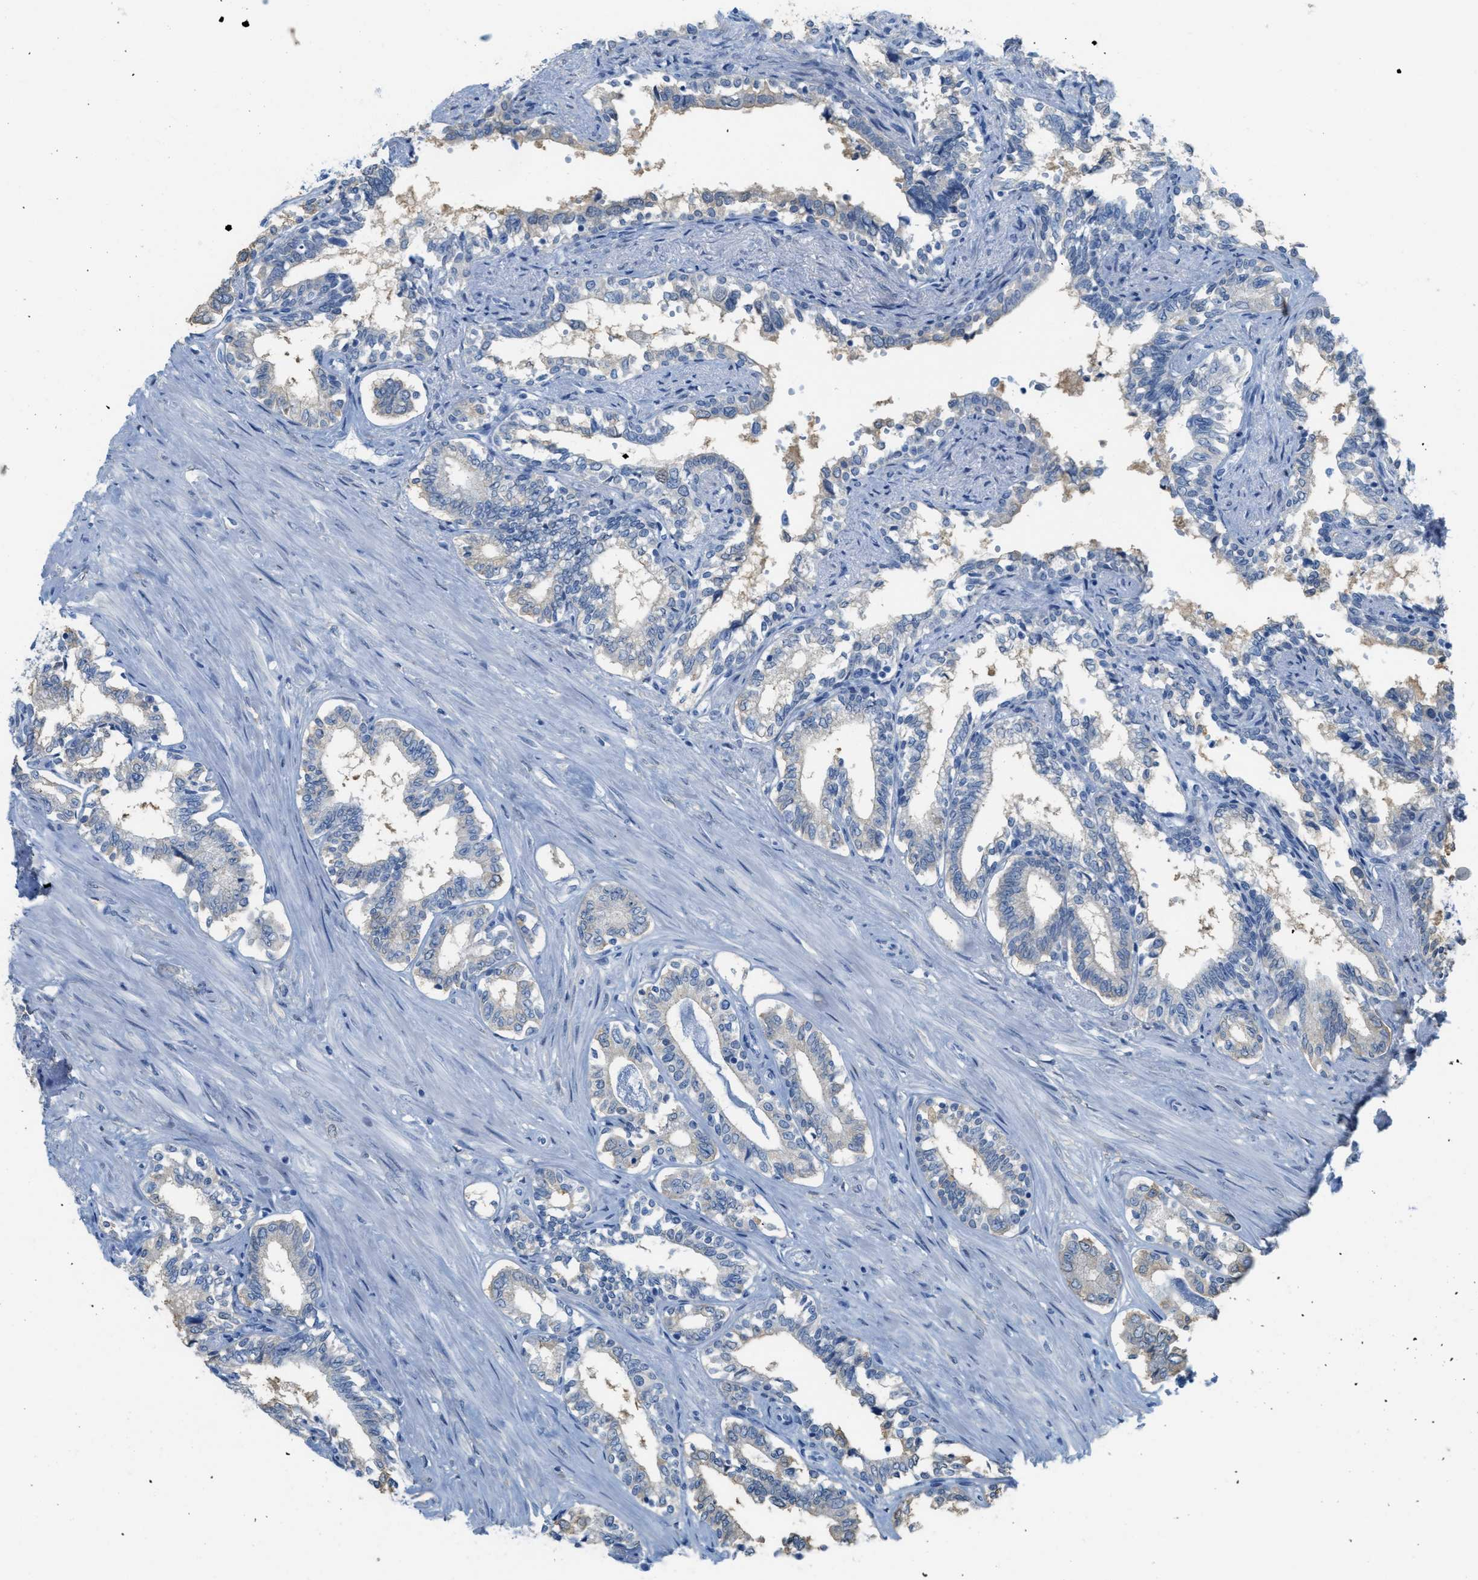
{"staining": {"intensity": "weak", "quantity": "<25%", "location": "cytoplasmic/membranous"}, "tissue": "seminal vesicle", "cell_type": "Glandular cells", "image_type": "normal", "snomed": [{"axis": "morphology", "description": "Normal tissue, NOS"}, {"axis": "morphology", "description": "Adenocarcinoma, High grade"}, {"axis": "topography", "description": "Prostate"}, {"axis": "topography", "description": "Seminal veicle"}], "caption": "This is a image of immunohistochemistry staining of normal seminal vesicle, which shows no expression in glandular cells.", "gene": "ASGR1", "patient": {"sex": "male", "age": 55}}